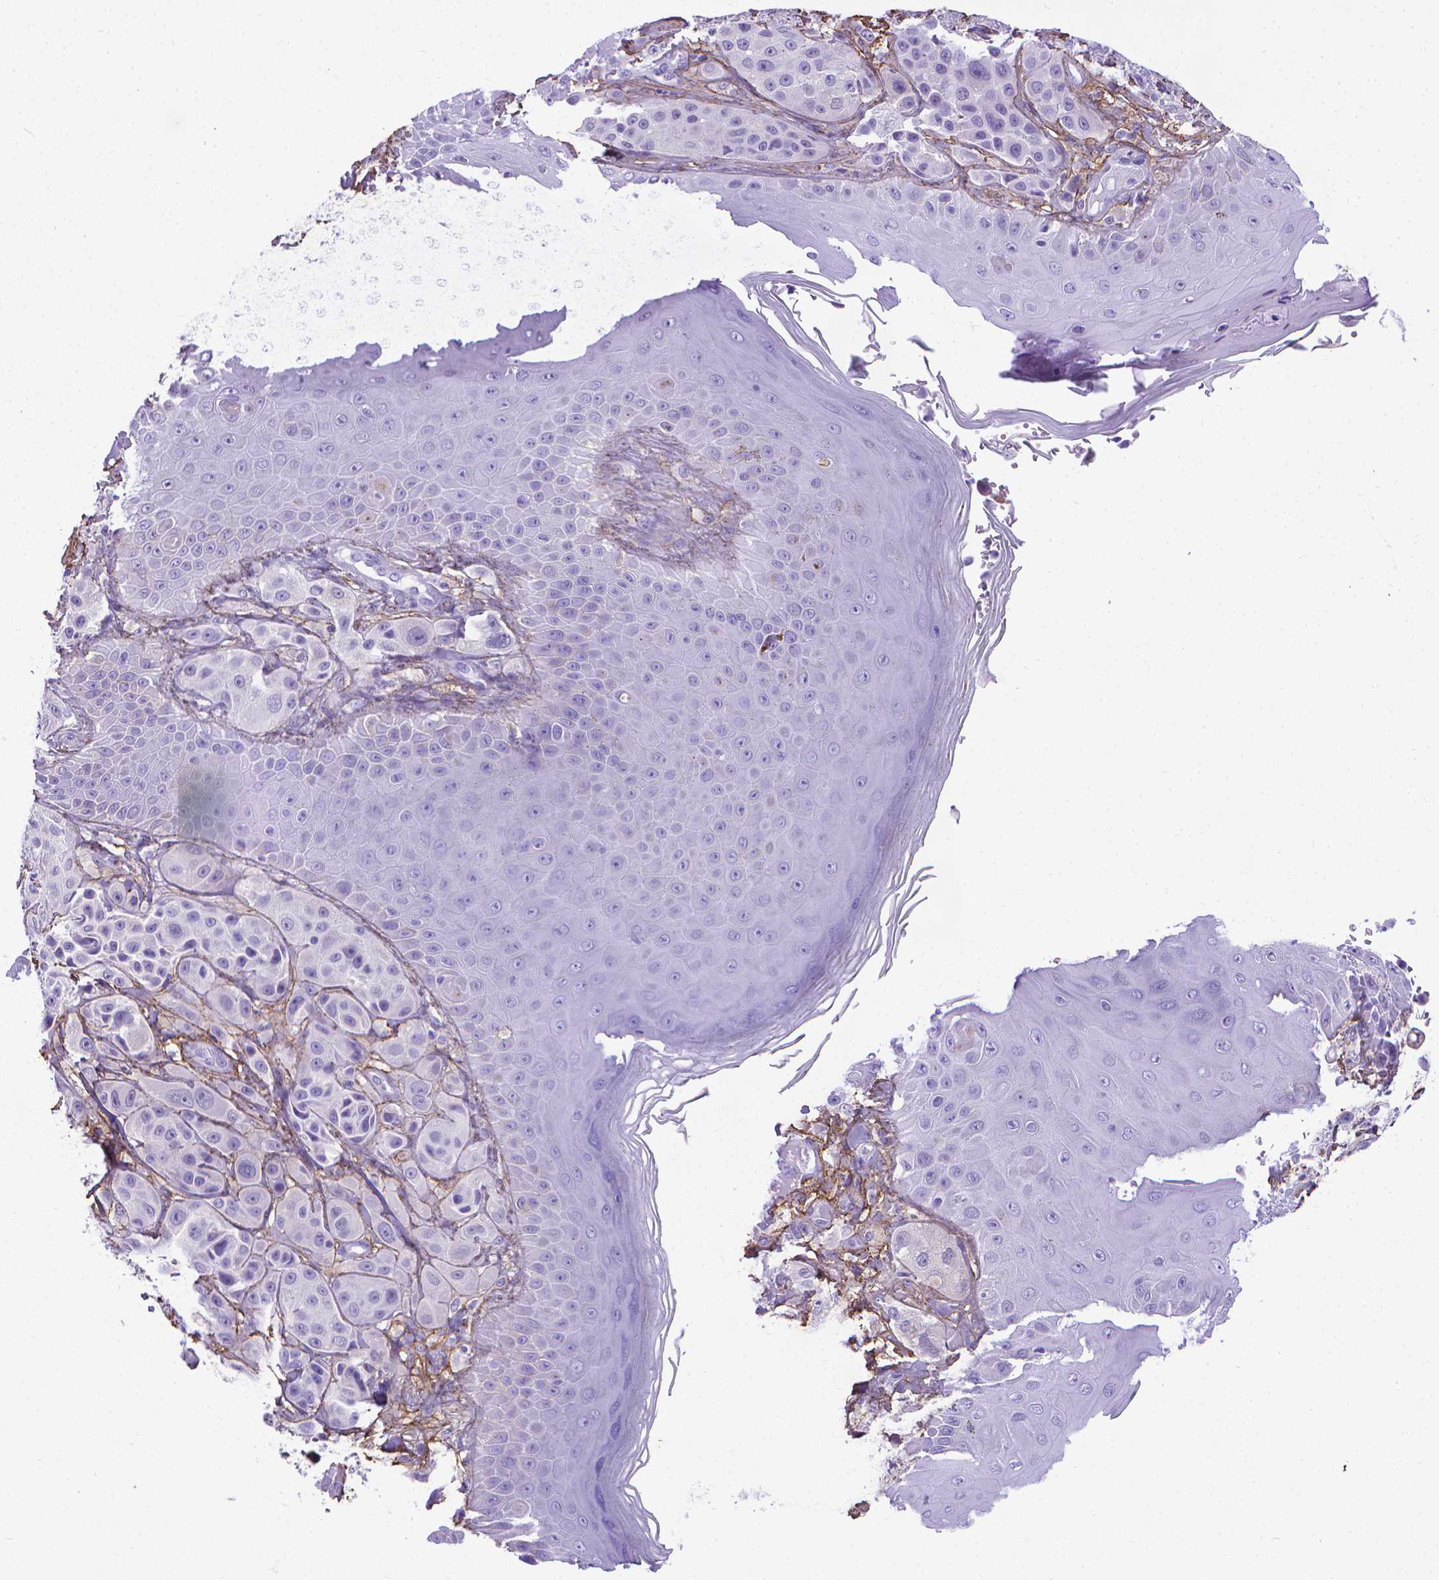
{"staining": {"intensity": "negative", "quantity": "none", "location": "none"}, "tissue": "melanoma", "cell_type": "Tumor cells", "image_type": "cancer", "snomed": [{"axis": "morphology", "description": "Malignant melanoma, NOS"}, {"axis": "topography", "description": "Skin"}], "caption": "DAB (3,3'-diaminobenzidine) immunohistochemical staining of melanoma displays no significant staining in tumor cells. (Brightfield microscopy of DAB immunohistochemistry at high magnification).", "gene": "MFAP2", "patient": {"sex": "male", "age": 67}}